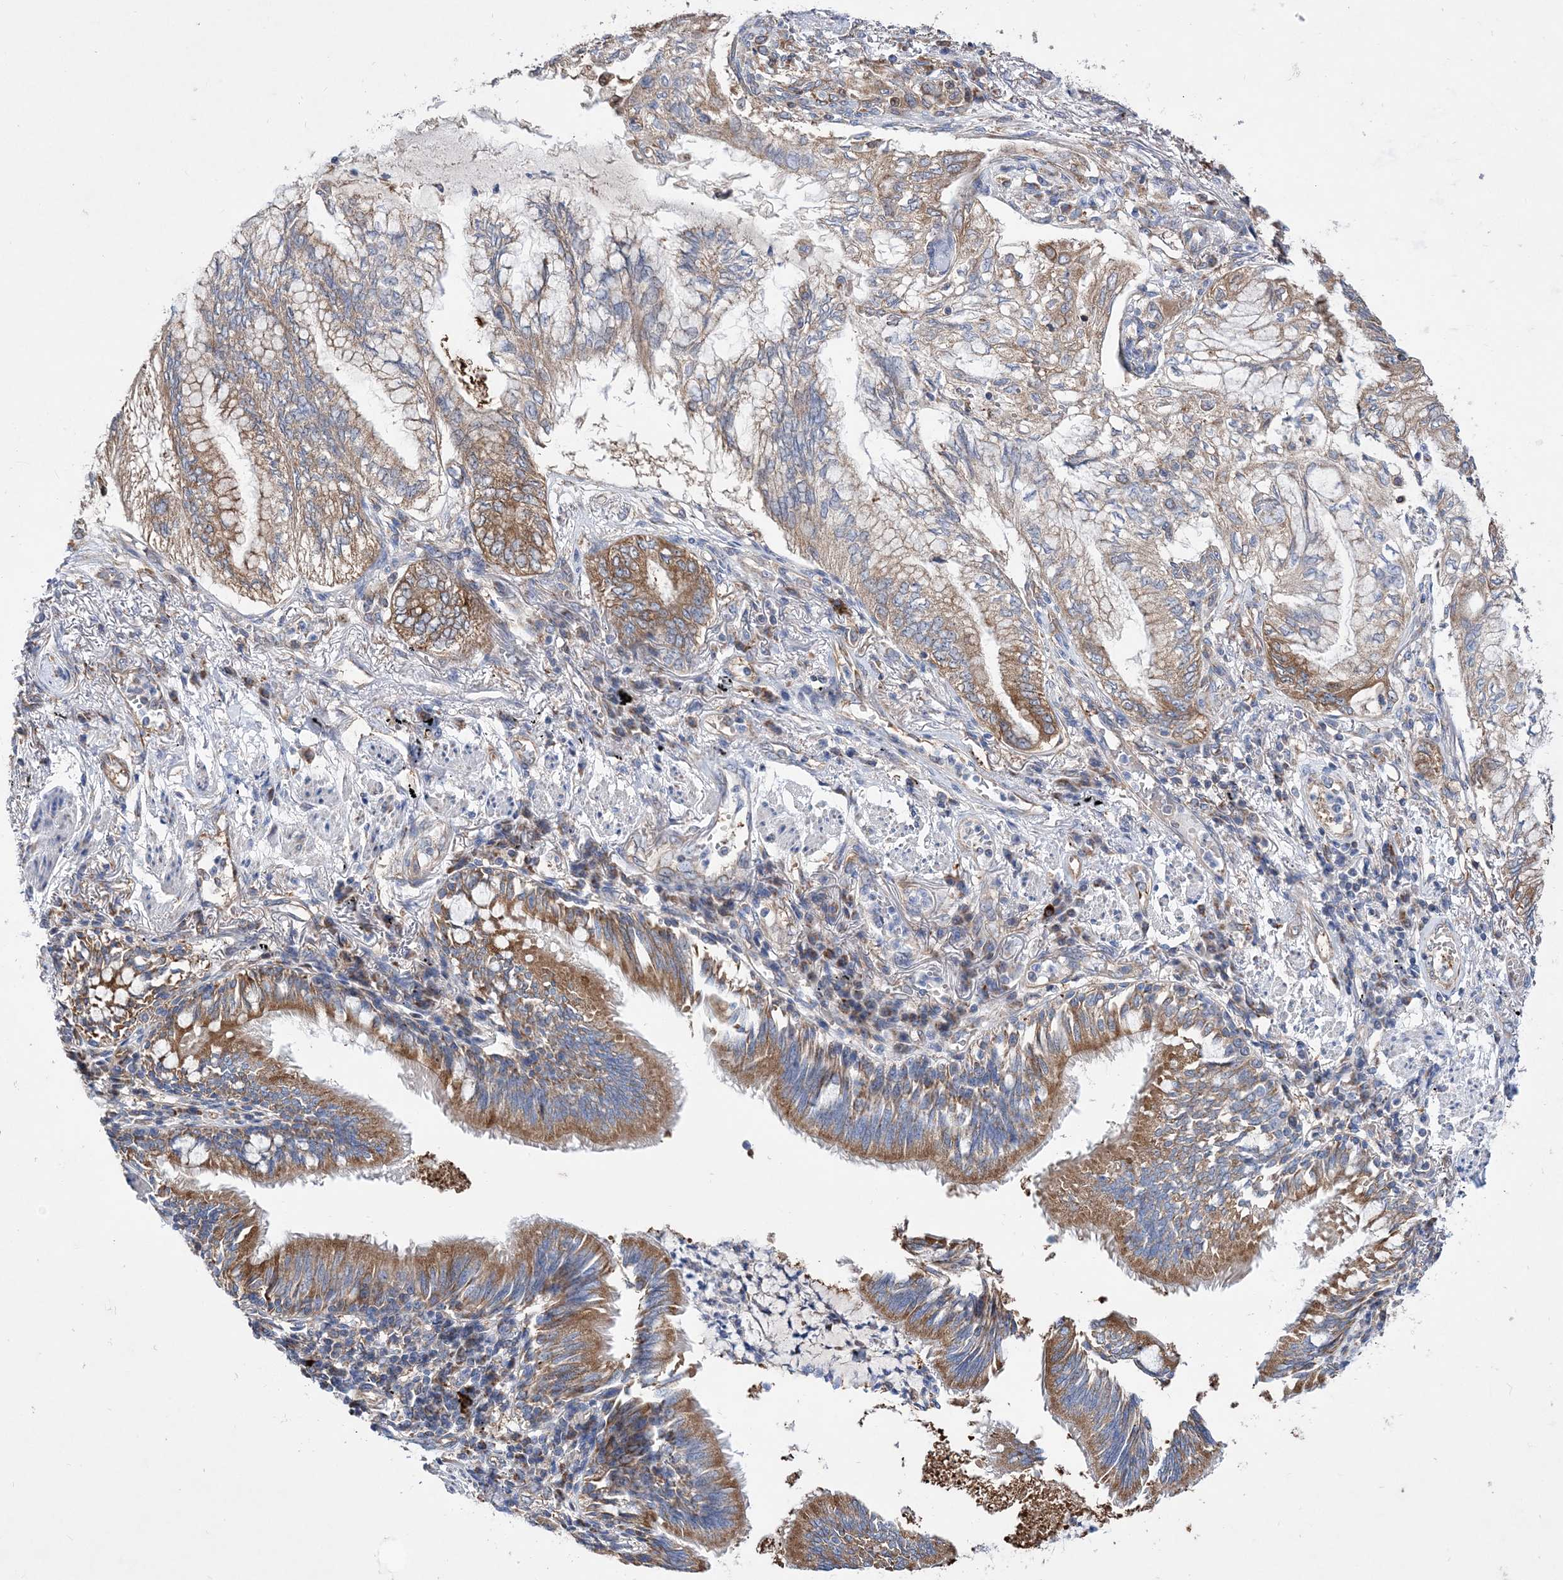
{"staining": {"intensity": "moderate", "quantity": ">75%", "location": "cytoplasmic/membranous"}, "tissue": "lung cancer", "cell_type": "Tumor cells", "image_type": "cancer", "snomed": [{"axis": "morphology", "description": "Adenocarcinoma, NOS"}, {"axis": "topography", "description": "Lung"}], "caption": "Protein expression analysis of human lung adenocarcinoma reveals moderate cytoplasmic/membranous staining in approximately >75% of tumor cells.", "gene": "JKAMP", "patient": {"sex": "female", "age": 70}}